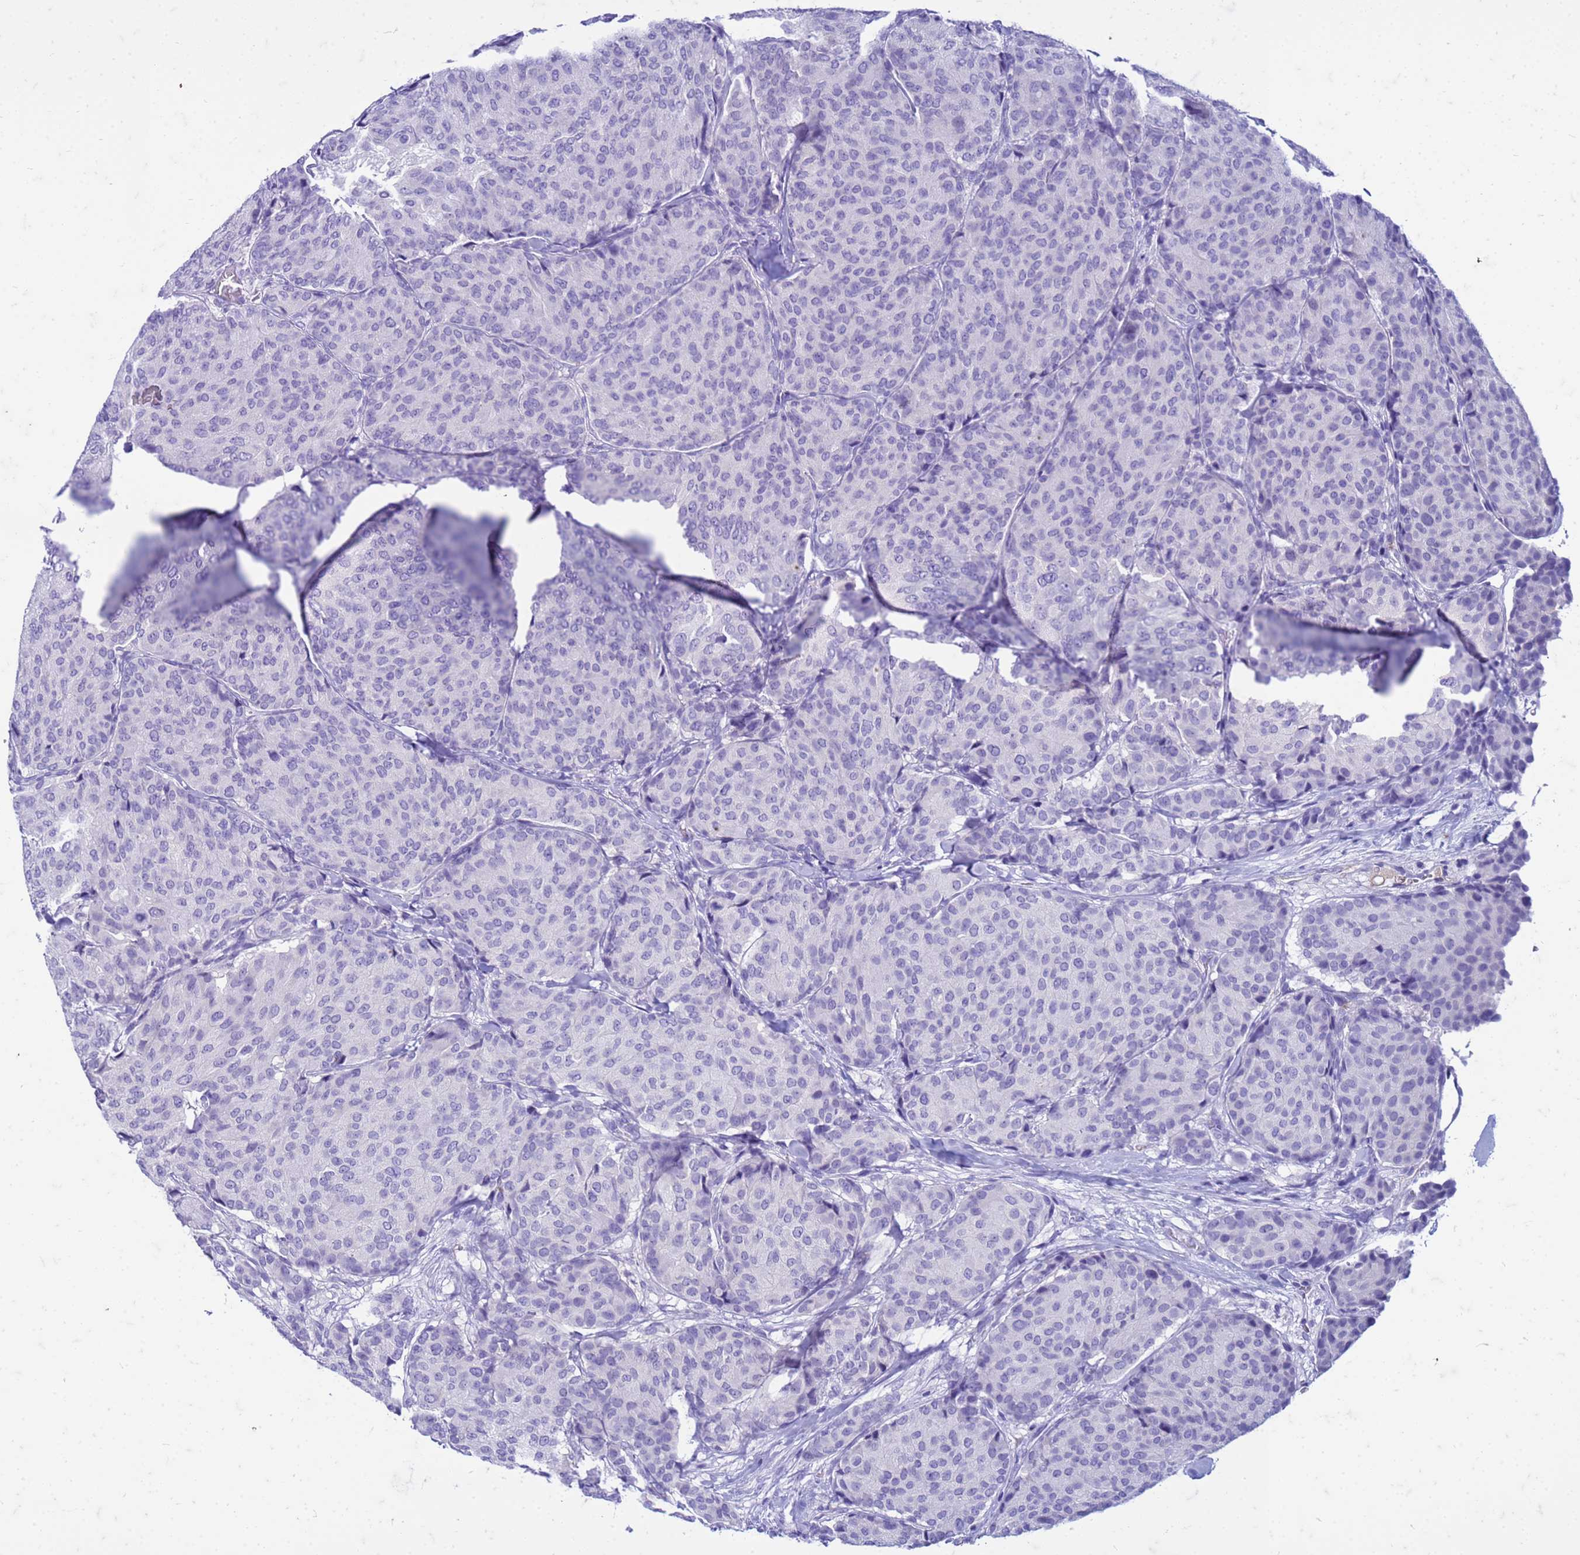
{"staining": {"intensity": "negative", "quantity": "none", "location": "none"}, "tissue": "breast cancer", "cell_type": "Tumor cells", "image_type": "cancer", "snomed": [{"axis": "morphology", "description": "Duct carcinoma"}, {"axis": "topography", "description": "Breast"}], "caption": "This is an IHC image of breast cancer. There is no expression in tumor cells.", "gene": "CFAP100", "patient": {"sex": "female", "age": 75}}